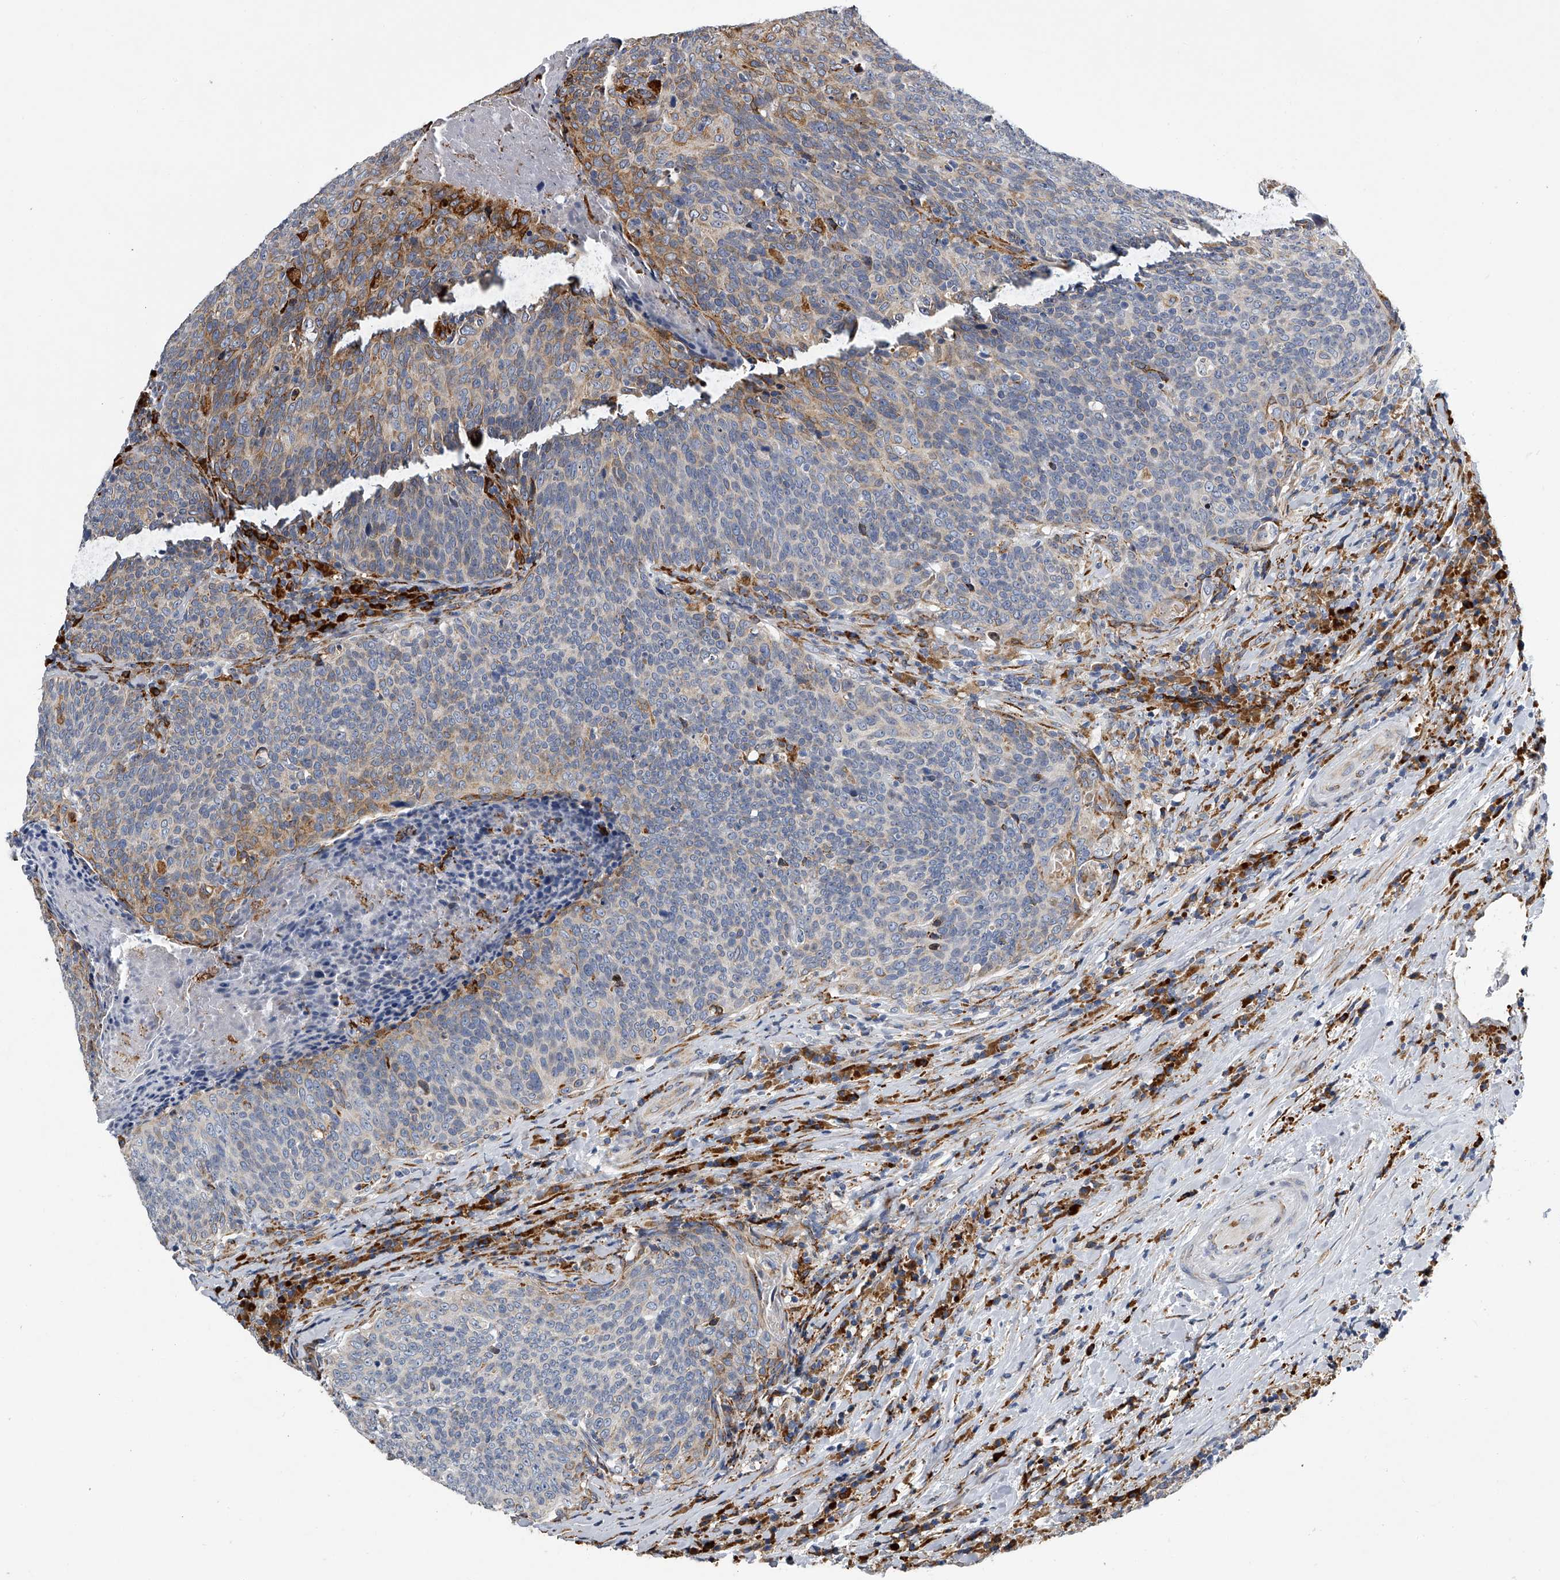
{"staining": {"intensity": "weak", "quantity": "<25%", "location": "cytoplasmic/membranous"}, "tissue": "head and neck cancer", "cell_type": "Tumor cells", "image_type": "cancer", "snomed": [{"axis": "morphology", "description": "Squamous cell carcinoma, NOS"}, {"axis": "morphology", "description": "Squamous cell carcinoma, metastatic, NOS"}, {"axis": "topography", "description": "Lymph node"}, {"axis": "topography", "description": "Head-Neck"}], "caption": "Immunohistochemistry (IHC) of human head and neck cancer exhibits no expression in tumor cells.", "gene": "TMEM63C", "patient": {"sex": "male", "age": 62}}